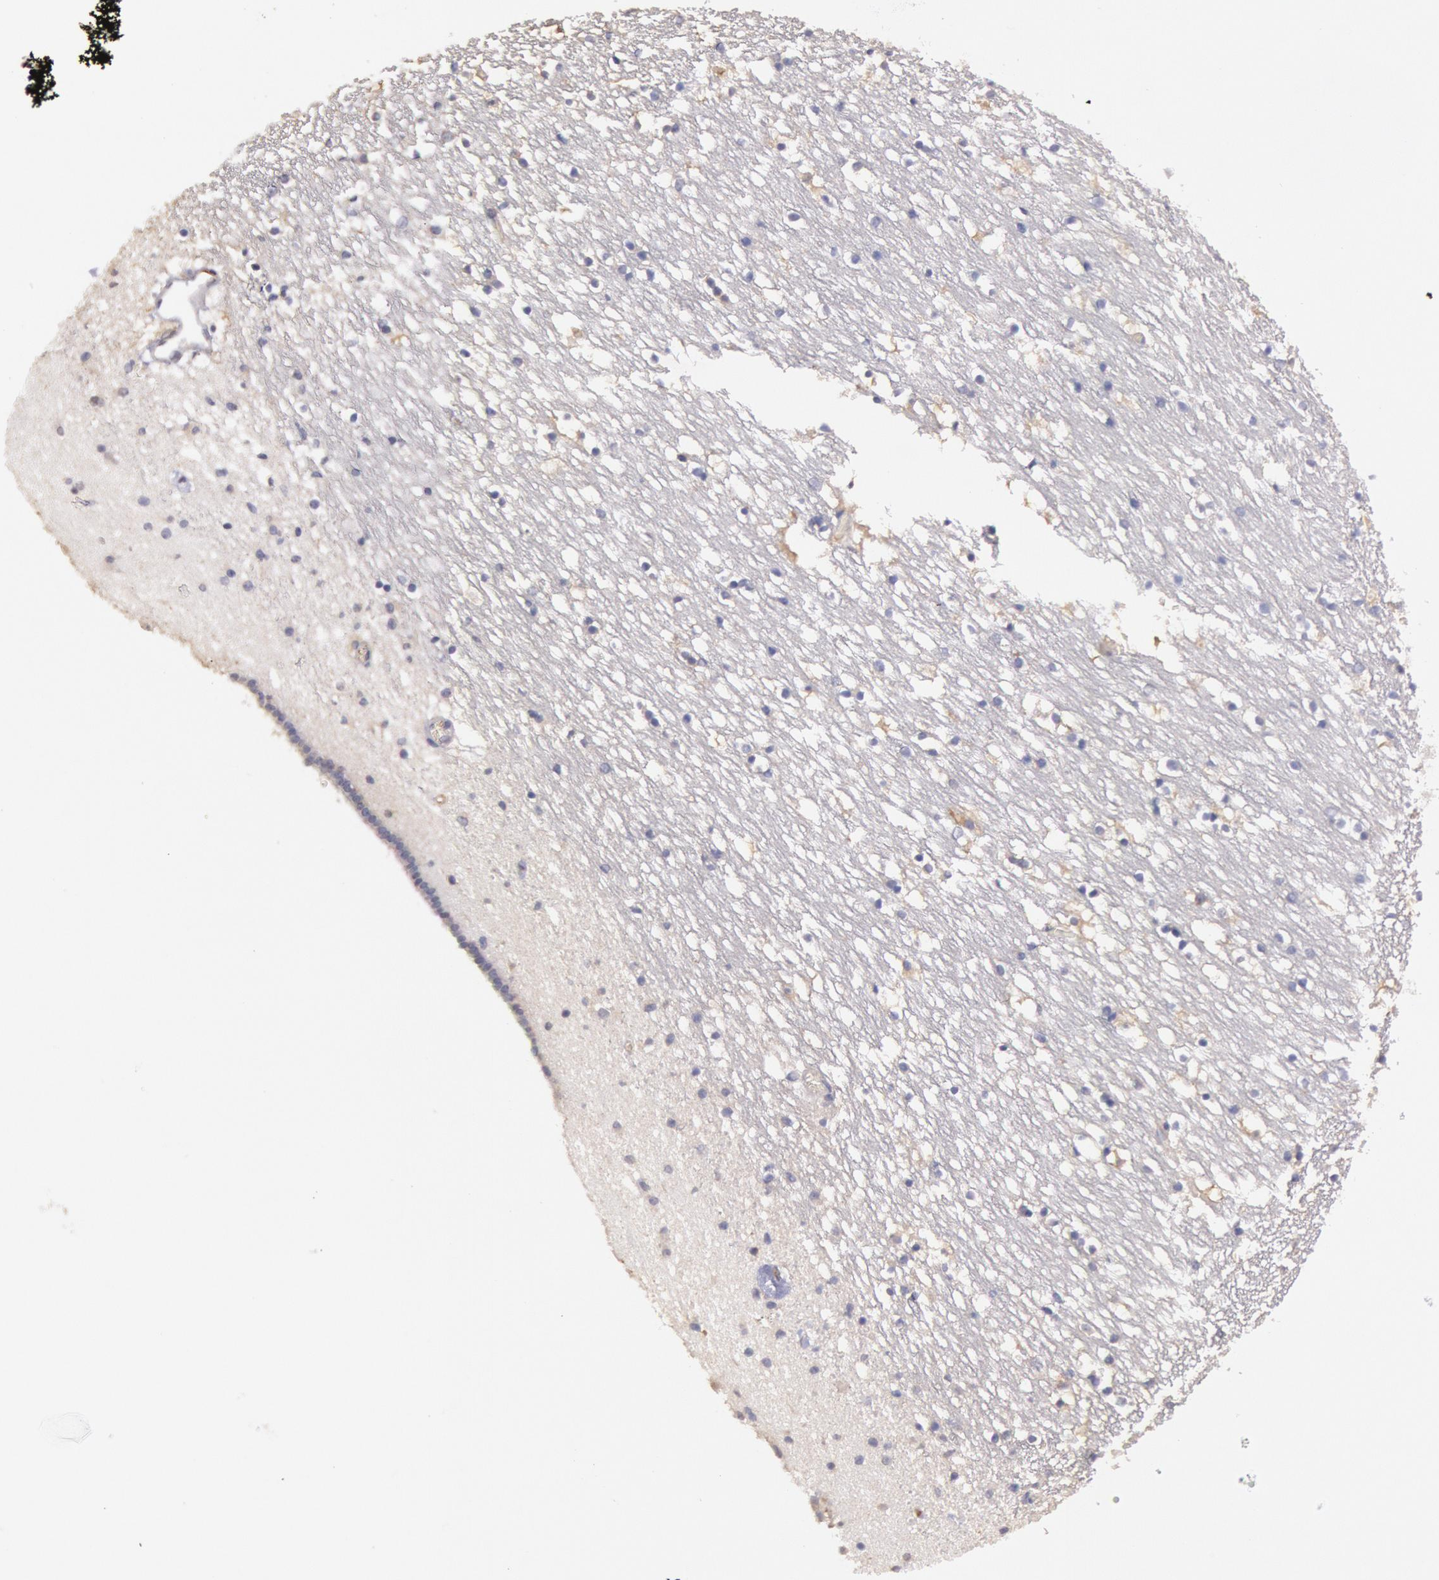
{"staining": {"intensity": "negative", "quantity": "none", "location": "none"}, "tissue": "caudate", "cell_type": "Glial cells", "image_type": "normal", "snomed": [{"axis": "morphology", "description": "Normal tissue, NOS"}, {"axis": "topography", "description": "Lateral ventricle wall"}], "caption": "Caudate stained for a protein using immunohistochemistry shows no expression glial cells.", "gene": "C1R", "patient": {"sex": "male", "age": 45}}